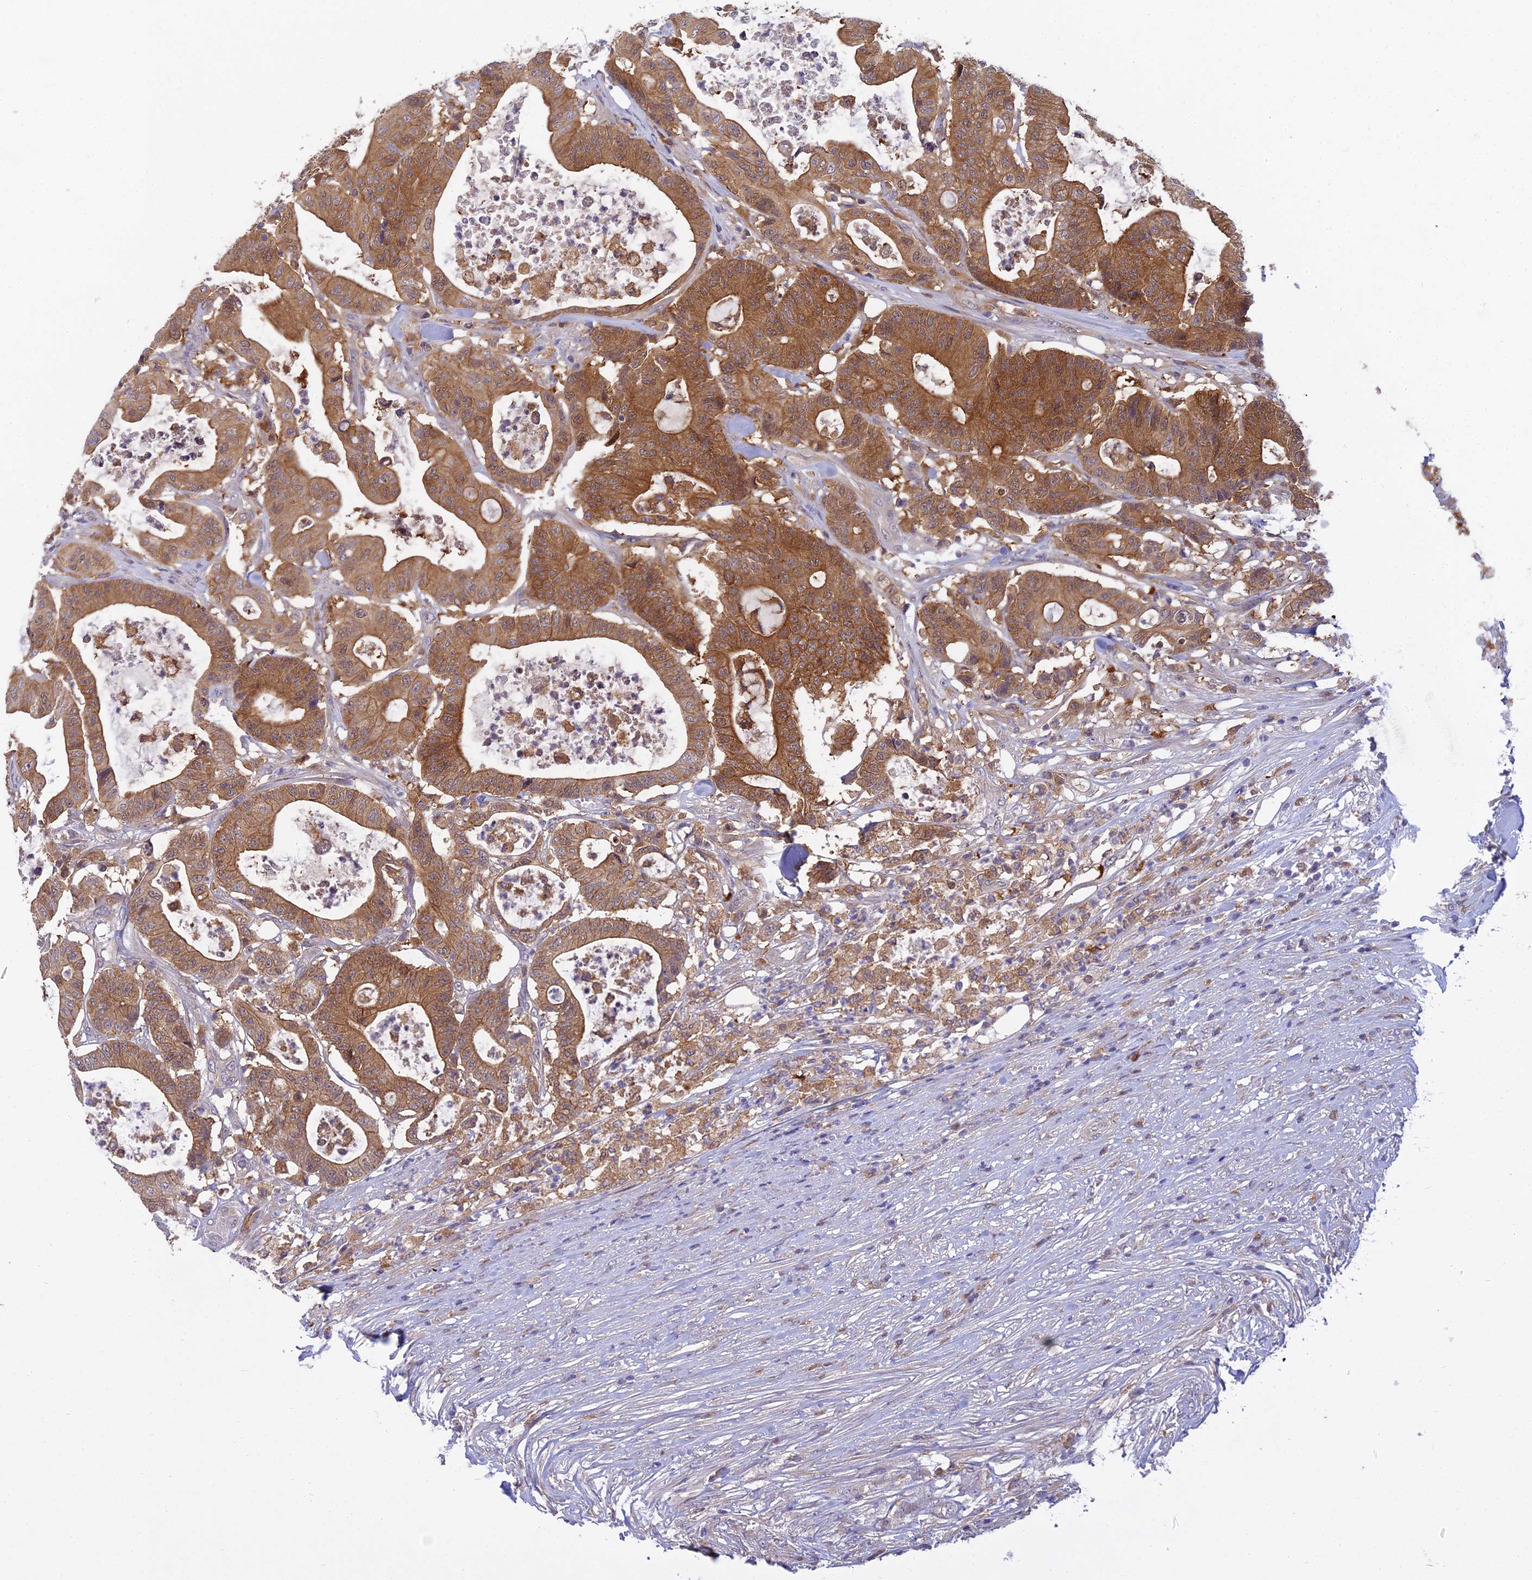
{"staining": {"intensity": "moderate", "quantity": ">75%", "location": "cytoplasmic/membranous"}, "tissue": "colorectal cancer", "cell_type": "Tumor cells", "image_type": "cancer", "snomed": [{"axis": "morphology", "description": "Adenocarcinoma, NOS"}, {"axis": "topography", "description": "Colon"}], "caption": "Protein staining of colorectal cancer tissue shows moderate cytoplasmic/membranous staining in about >75% of tumor cells.", "gene": "UBE2G1", "patient": {"sex": "female", "age": 84}}